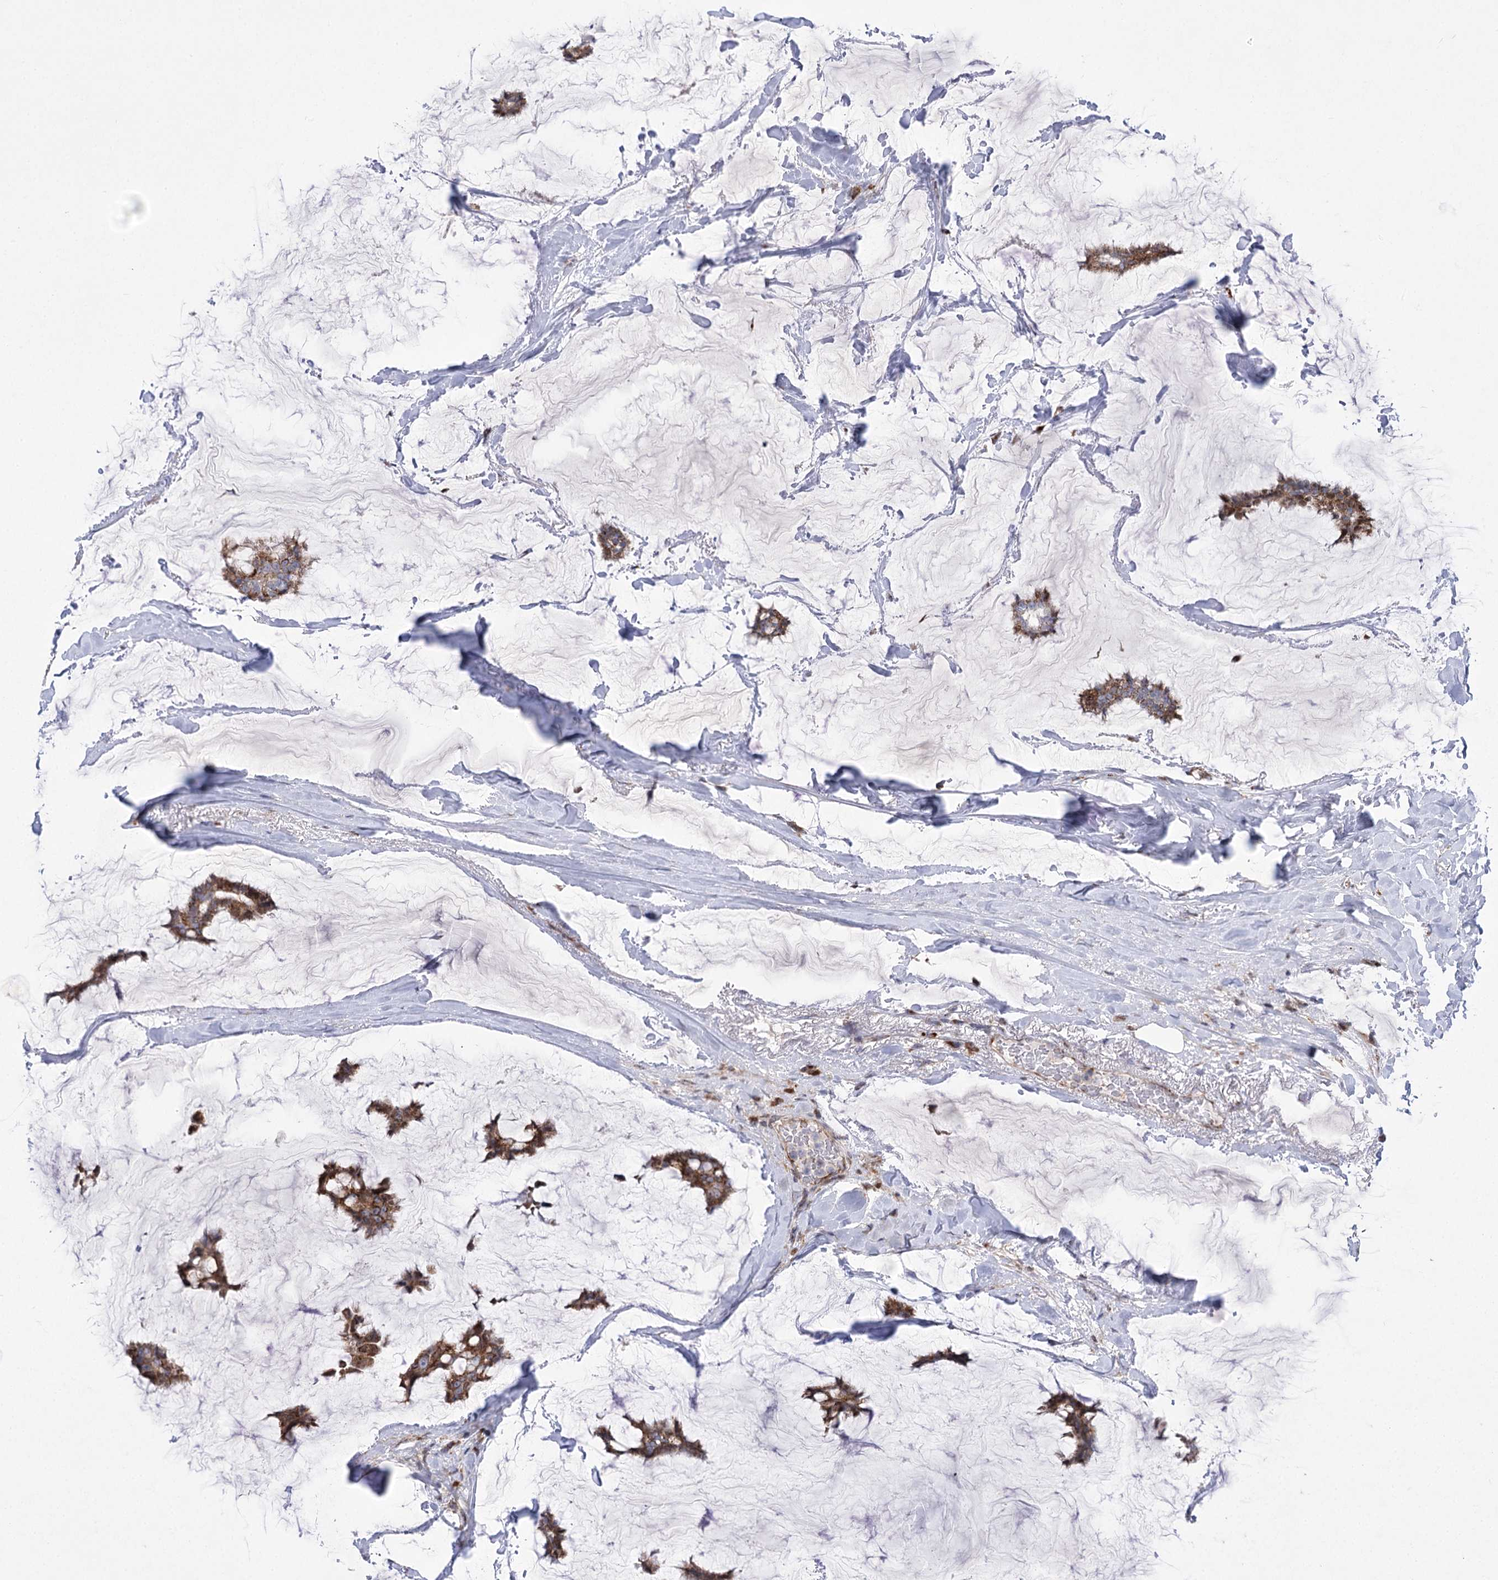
{"staining": {"intensity": "moderate", "quantity": ">75%", "location": "cytoplasmic/membranous"}, "tissue": "breast cancer", "cell_type": "Tumor cells", "image_type": "cancer", "snomed": [{"axis": "morphology", "description": "Duct carcinoma"}, {"axis": "topography", "description": "Breast"}], "caption": "Immunohistochemistry (DAB) staining of infiltrating ductal carcinoma (breast) reveals moderate cytoplasmic/membranous protein staining in about >75% of tumor cells.", "gene": "NME7", "patient": {"sex": "female", "age": 93}}